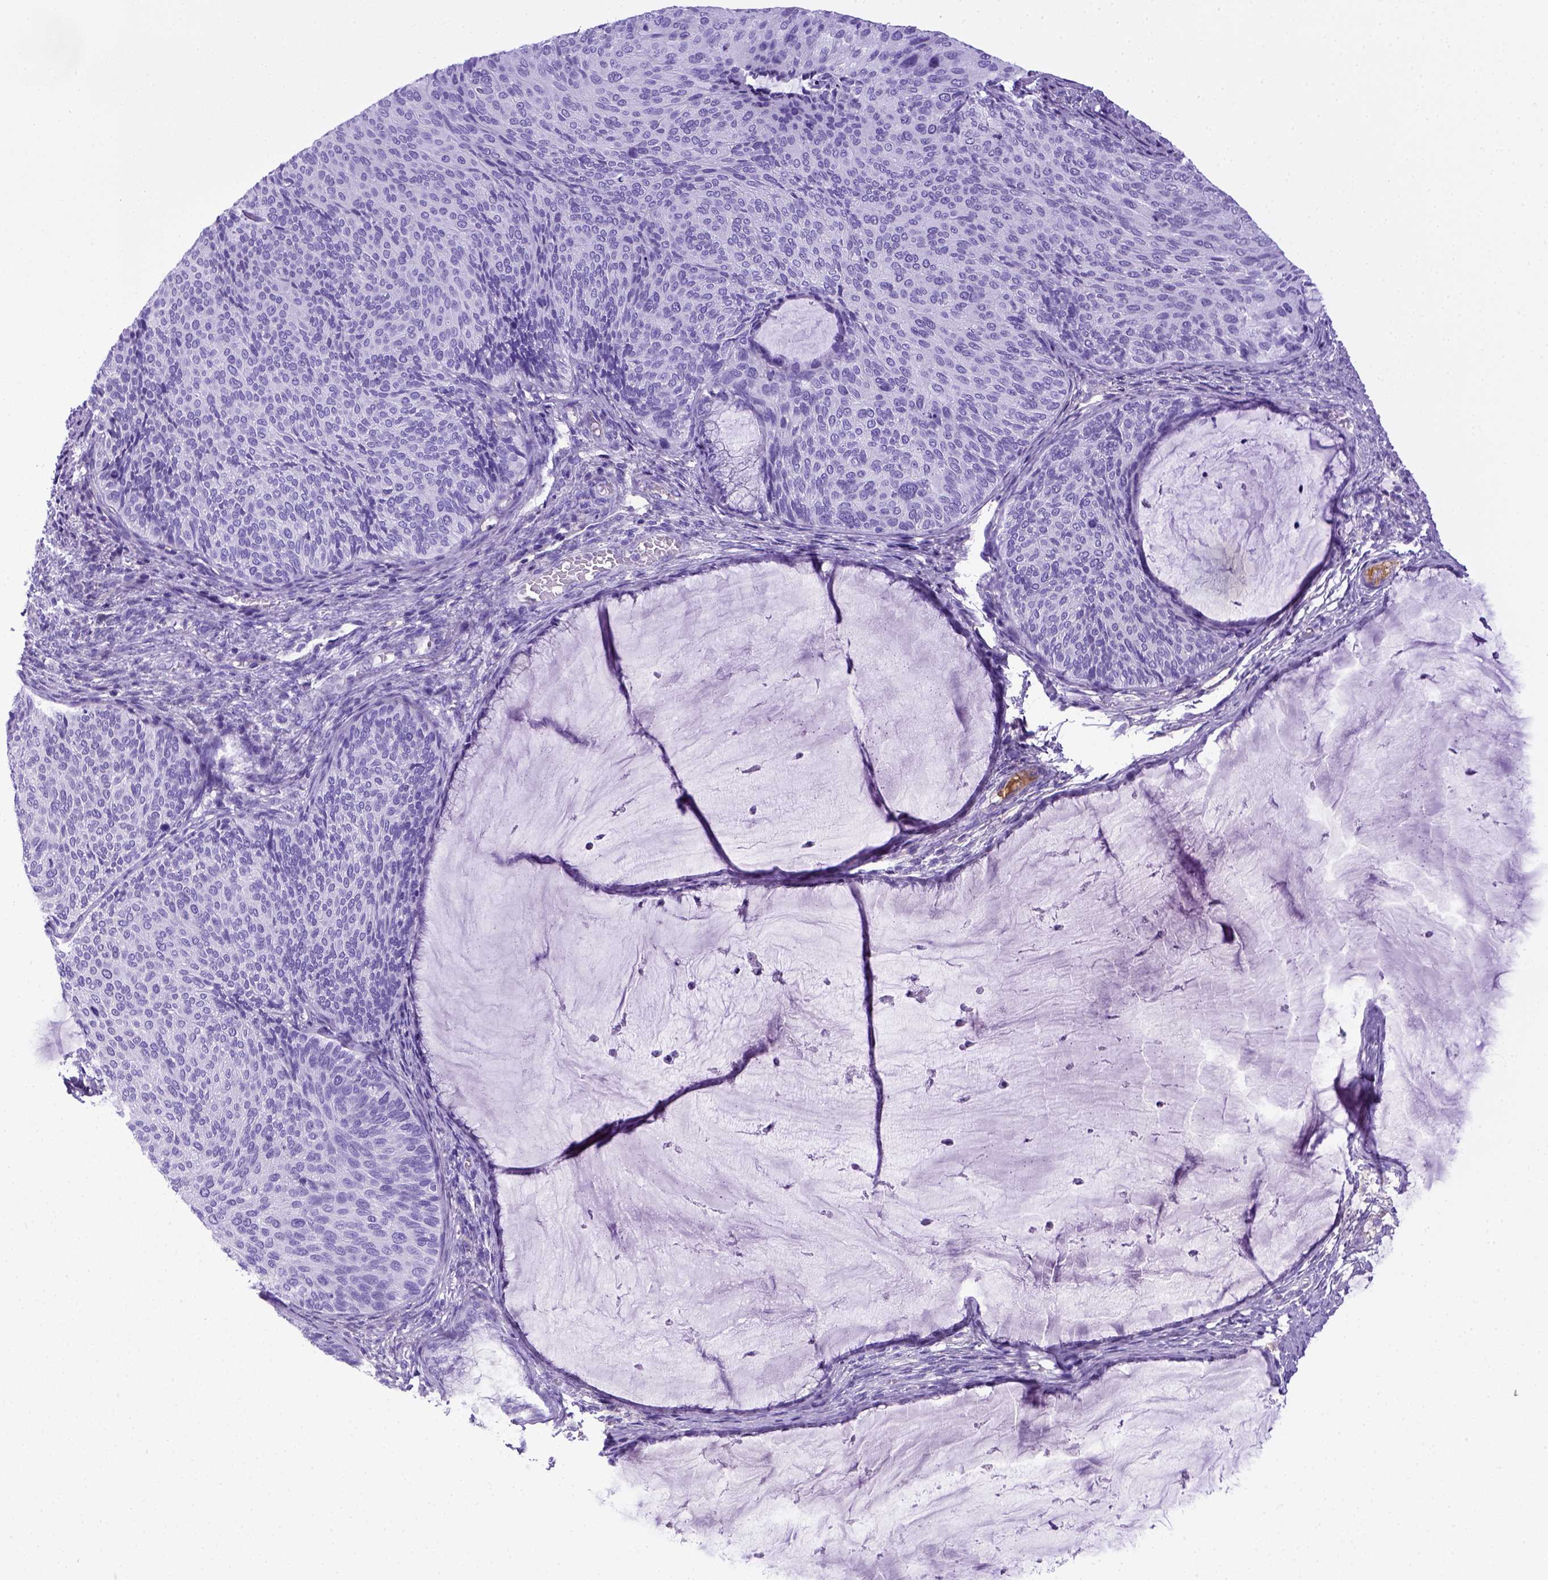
{"staining": {"intensity": "negative", "quantity": "none", "location": "none"}, "tissue": "cervical cancer", "cell_type": "Tumor cells", "image_type": "cancer", "snomed": [{"axis": "morphology", "description": "Squamous cell carcinoma, NOS"}, {"axis": "topography", "description": "Cervix"}], "caption": "Immunohistochemistry (IHC) micrograph of human cervical cancer (squamous cell carcinoma) stained for a protein (brown), which demonstrates no expression in tumor cells. (DAB (3,3'-diaminobenzidine) immunohistochemistry (IHC) with hematoxylin counter stain).", "gene": "ITIH4", "patient": {"sex": "female", "age": 36}}